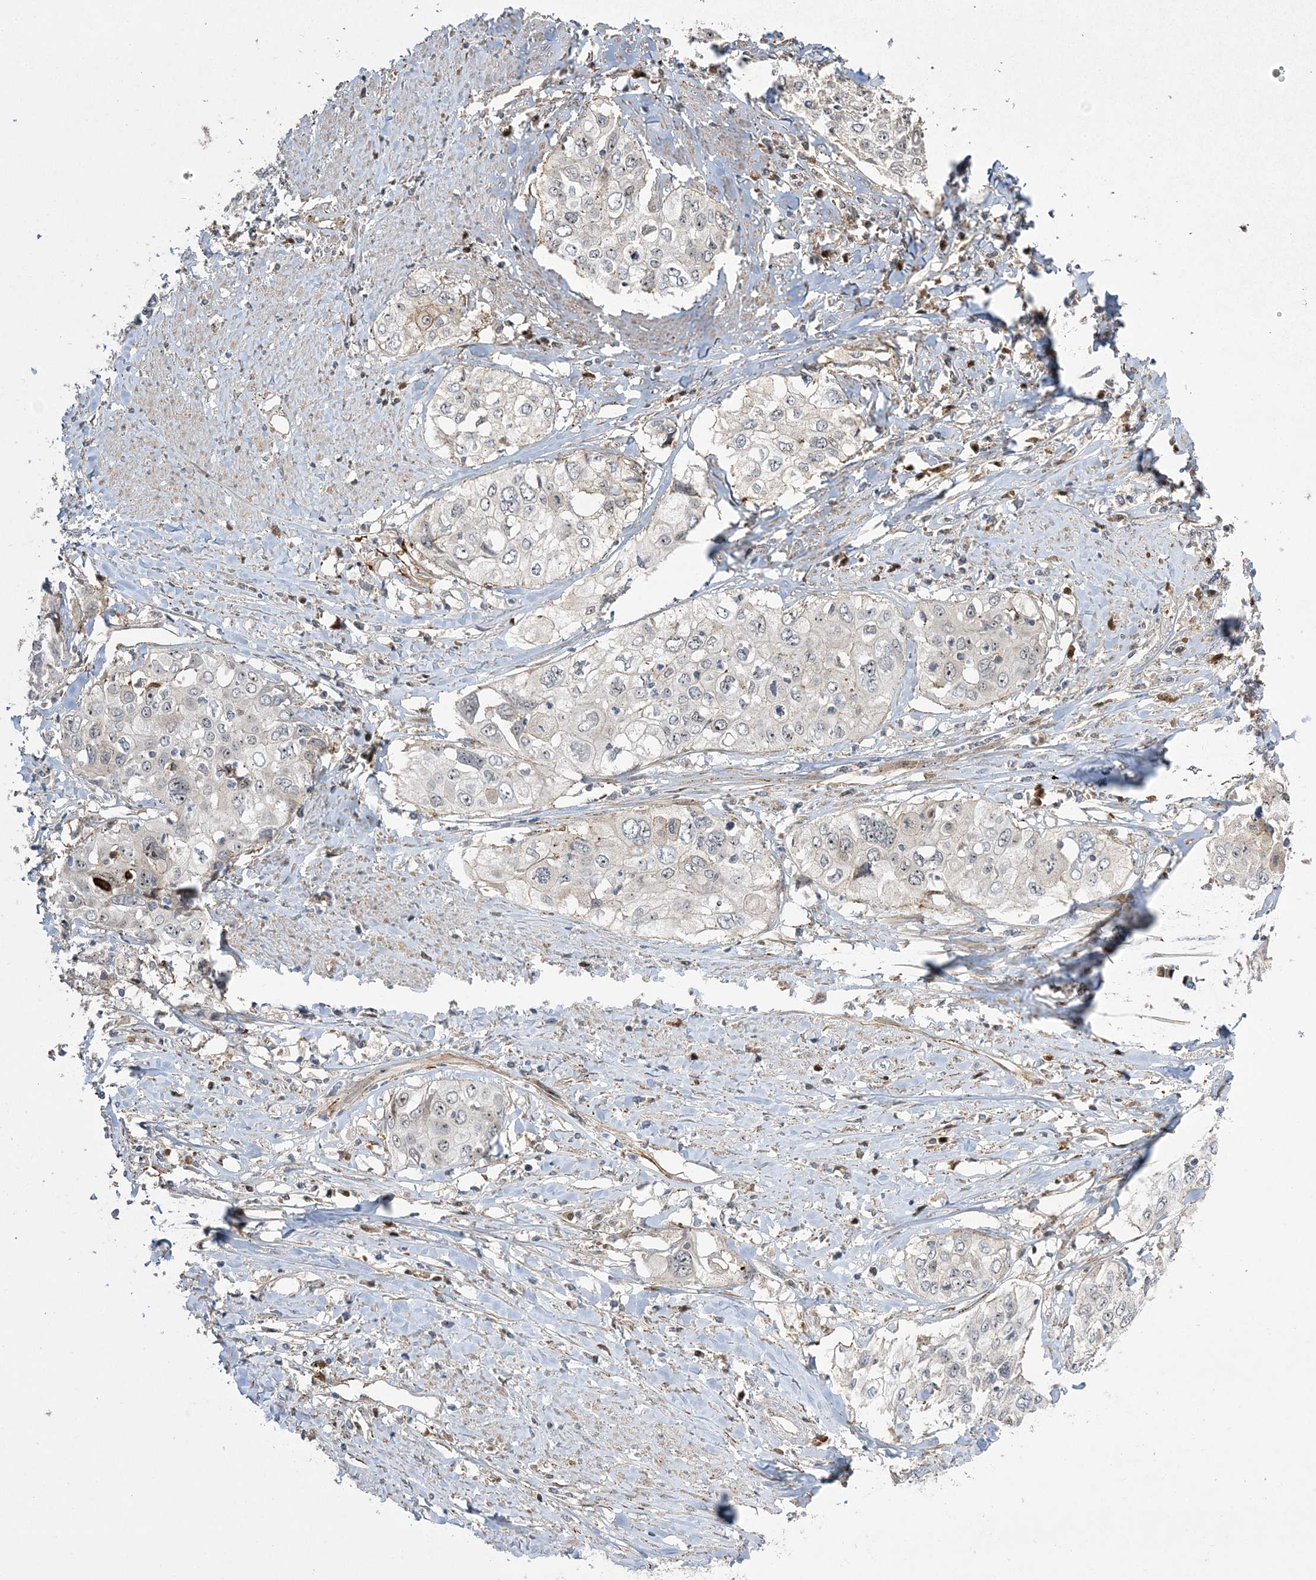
{"staining": {"intensity": "negative", "quantity": "none", "location": "none"}, "tissue": "cervical cancer", "cell_type": "Tumor cells", "image_type": "cancer", "snomed": [{"axis": "morphology", "description": "Squamous cell carcinoma, NOS"}, {"axis": "topography", "description": "Cervix"}], "caption": "Tumor cells show no significant protein staining in cervical cancer.", "gene": "NPM3", "patient": {"sex": "female", "age": 31}}